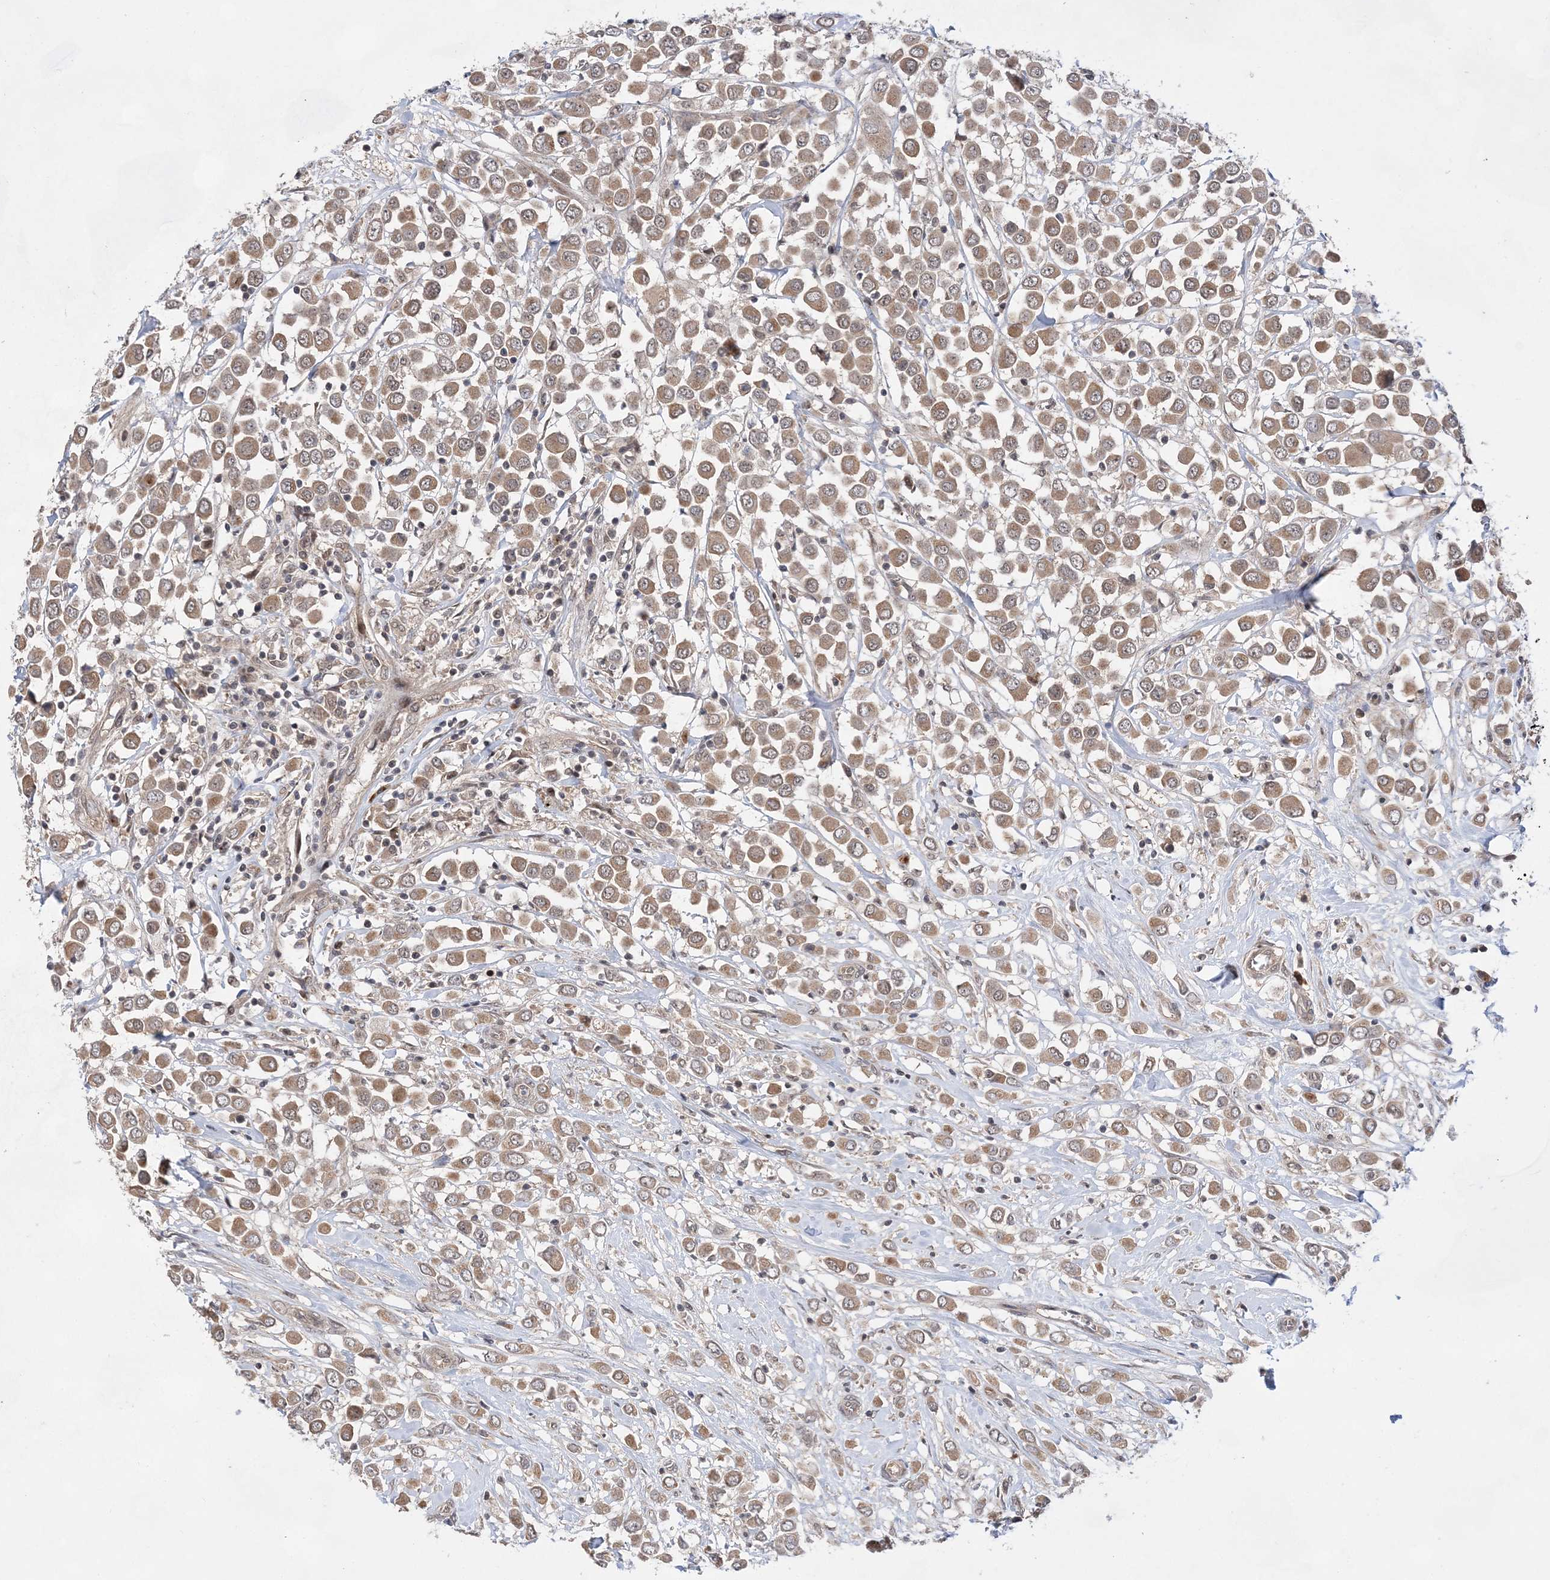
{"staining": {"intensity": "moderate", "quantity": ">75%", "location": "cytoplasmic/membranous"}, "tissue": "breast cancer", "cell_type": "Tumor cells", "image_type": "cancer", "snomed": [{"axis": "morphology", "description": "Duct carcinoma"}, {"axis": "topography", "description": "Breast"}], "caption": "Moderate cytoplasmic/membranous expression for a protein is identified in about >75% of tumor cells of breast cancer (infiltrating ductal carcinoma) using IHC.", "gene": "ANAPC15", "patient": {"sex": "female", "age": 61}}